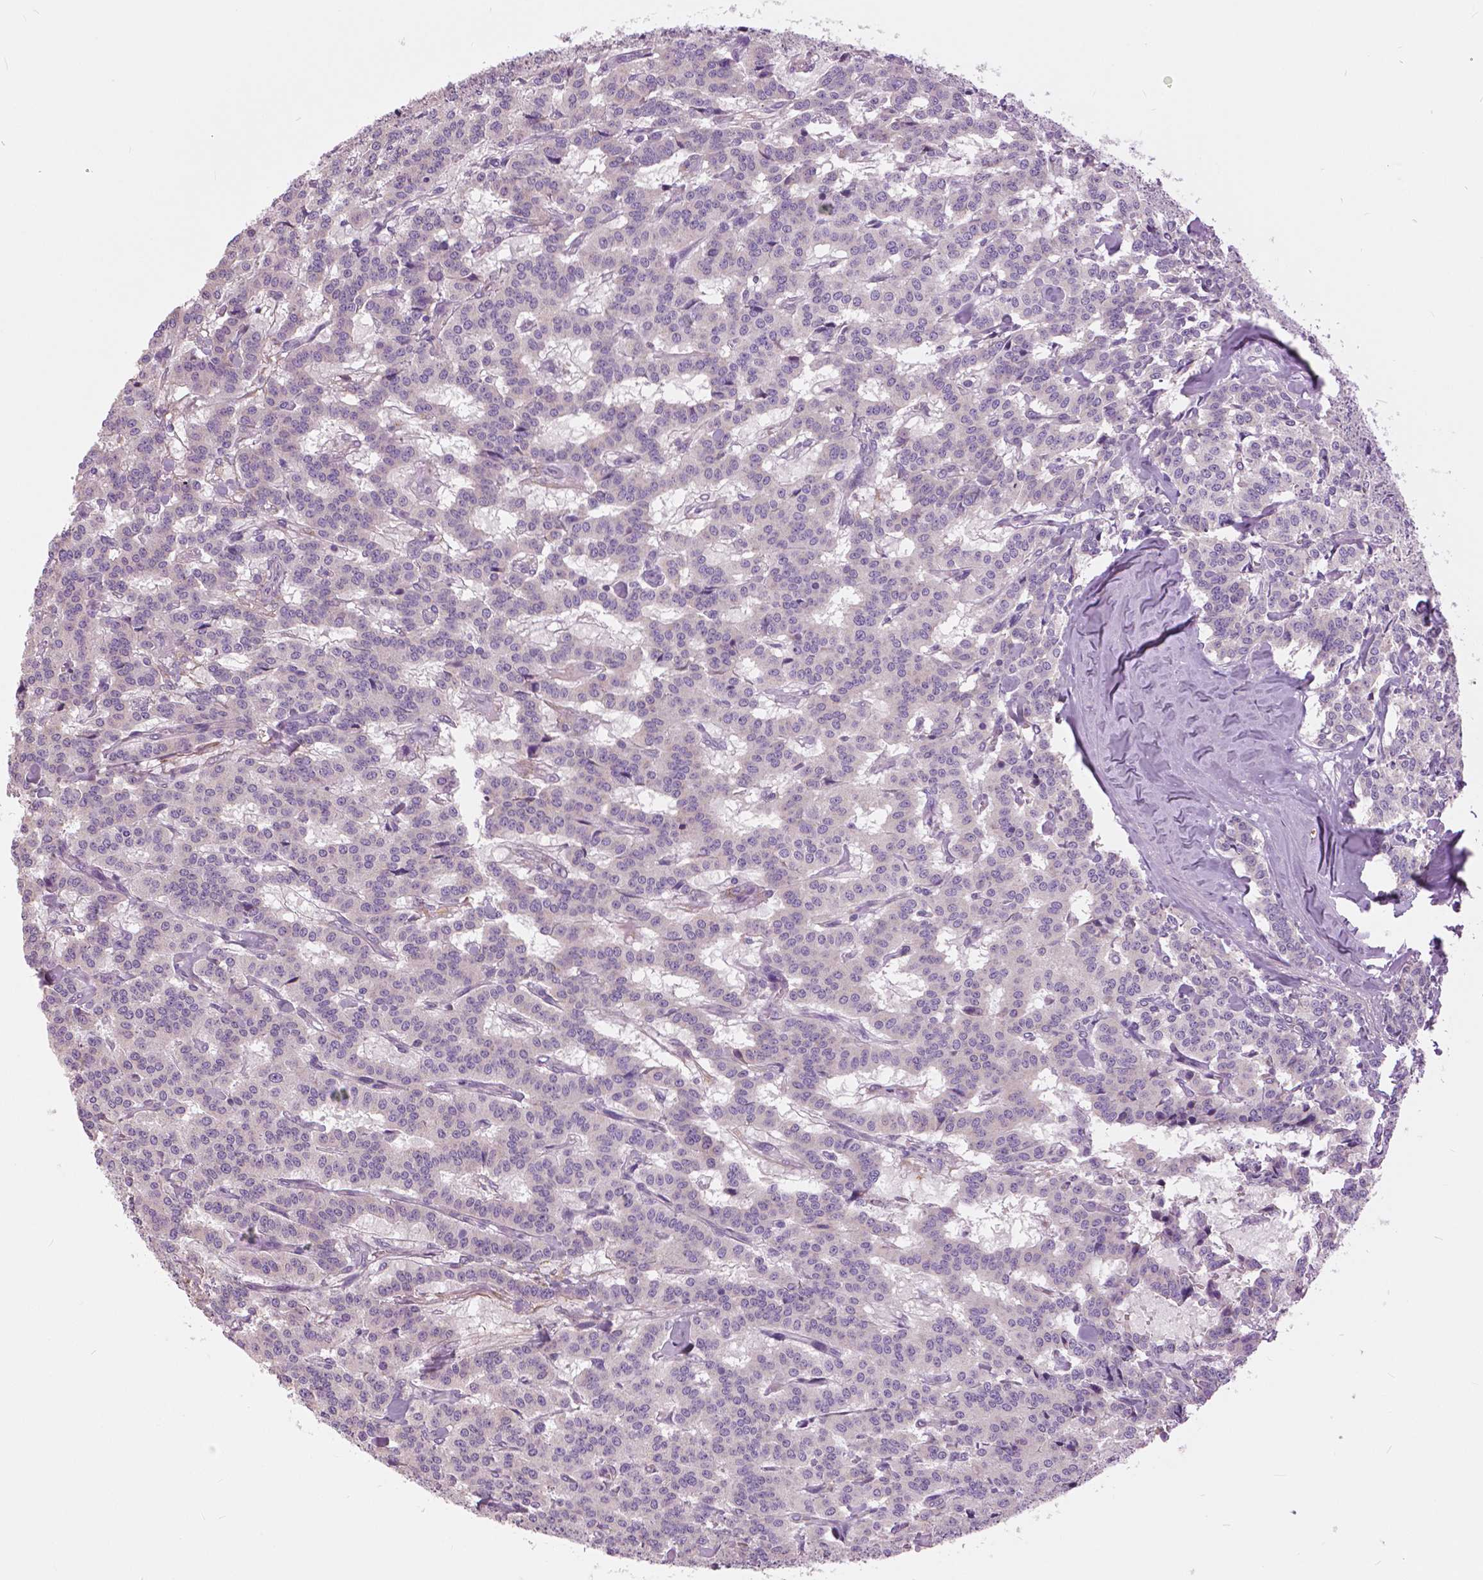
{"staining": {"intensity": "negative", "quantity": "none", "location": "none"}, "tissue": "carcinoid", "cell_type": "Tumor cells", "image_type": "cancer", "snomed": [{"axis": "morphology", "description": "Carcinoid, malignant, NOS"}, {"axis": "topography", "description": "Lung"}], "caption": "DAB (3,3'-diaminobenzidine) immunohistochemical staining of human carcinoid shows no significant expression in tumor cells.", "gene": "SERPINI1", "patient": {"sex": "female", "age": 46}}